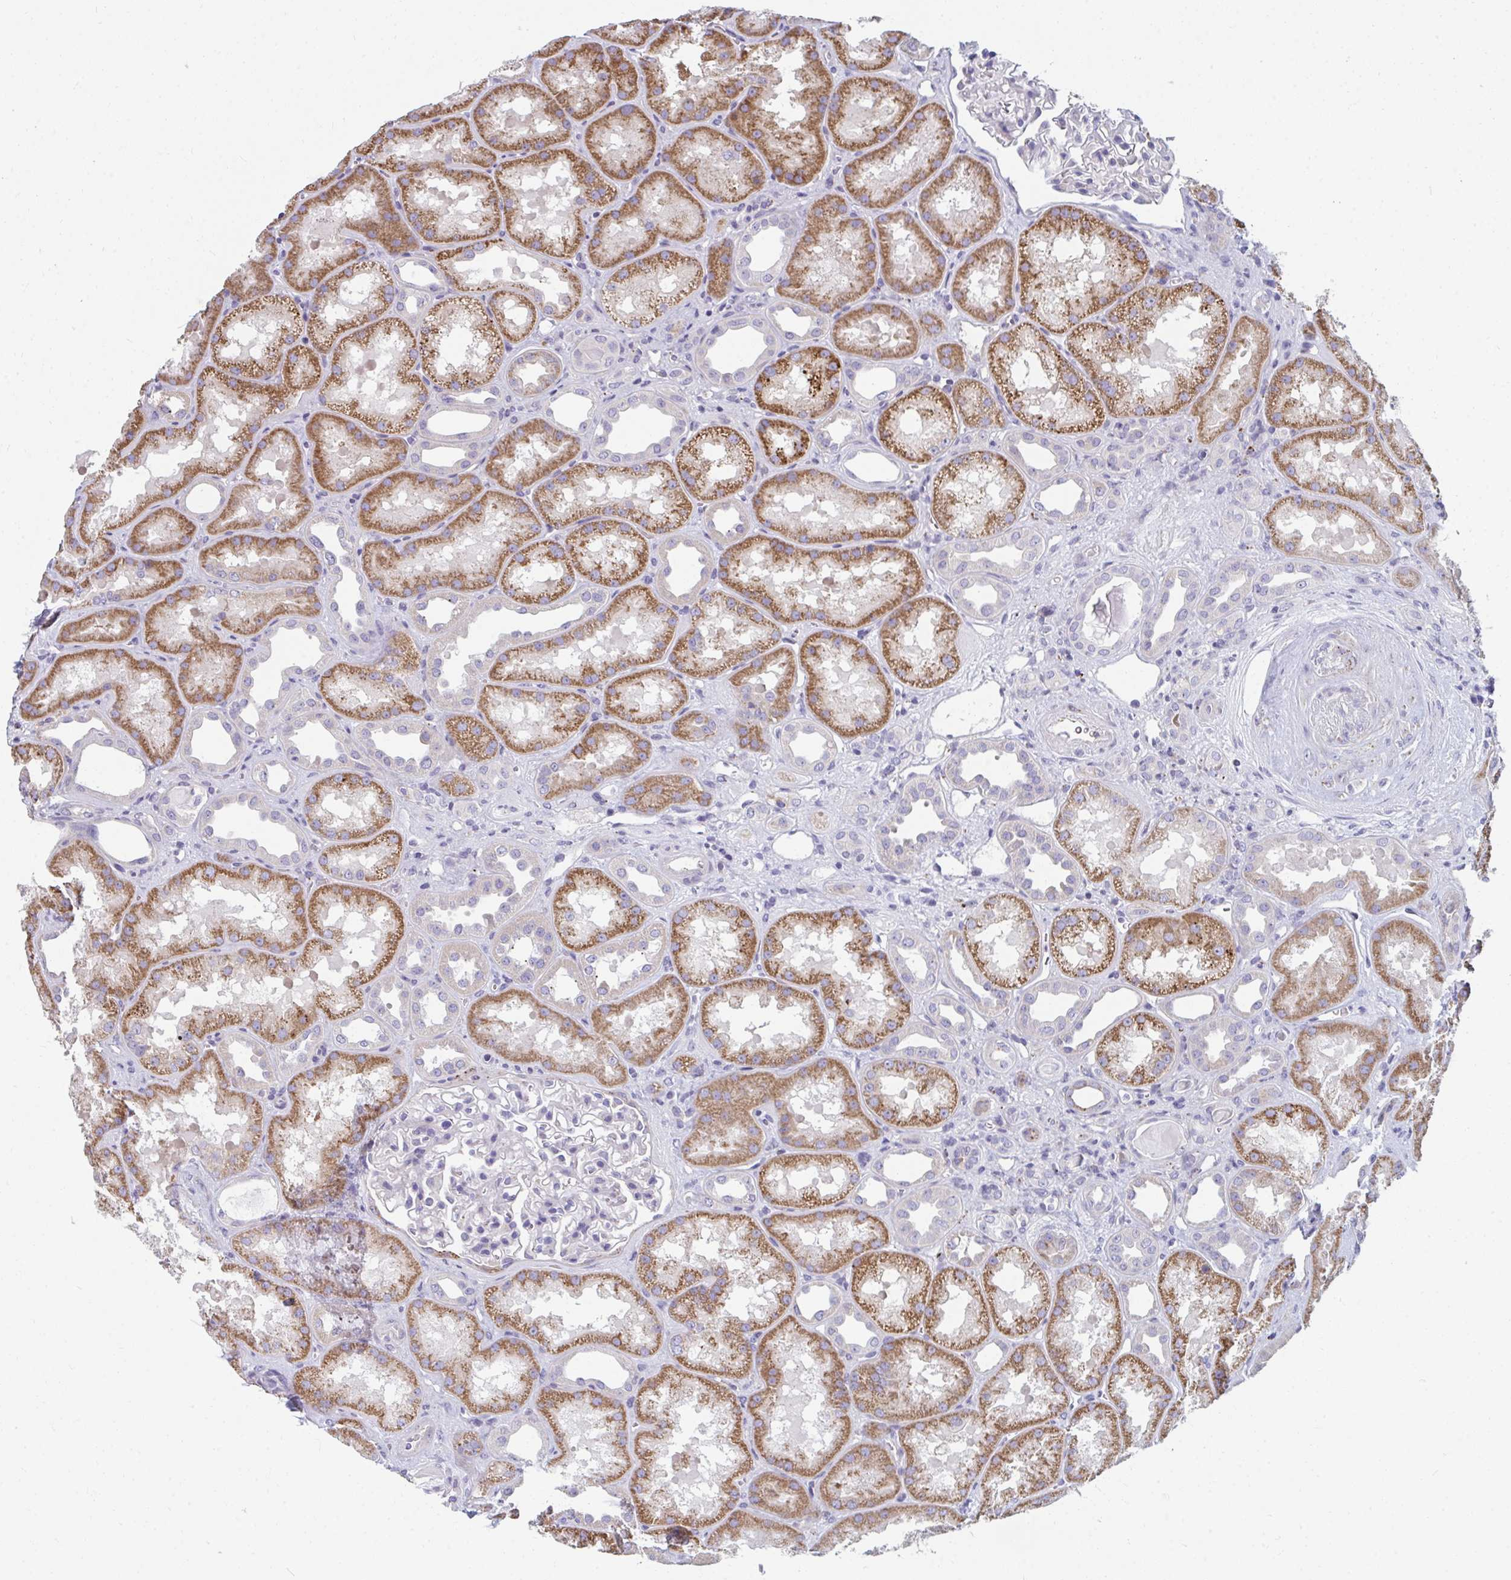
{"staining": {"intensity": "negative", "quantity": "none", "location": "none"}, "tissue": "kidney", "cell_type": "Cells in glomeruli", "image_type": "normal", "snomed": [{"axis": "morphology", "description": "Normal tissue, NOS"}, {"axis": "topography", "description": "Kidney"}], "caption": "This is an immunohistochemistry (IHC) histopathology image of benign kidney. There is no positivity in cells in glomeruli.", "gene": "EIF1AD", "patient": {"sex": "male", "age": 61}}